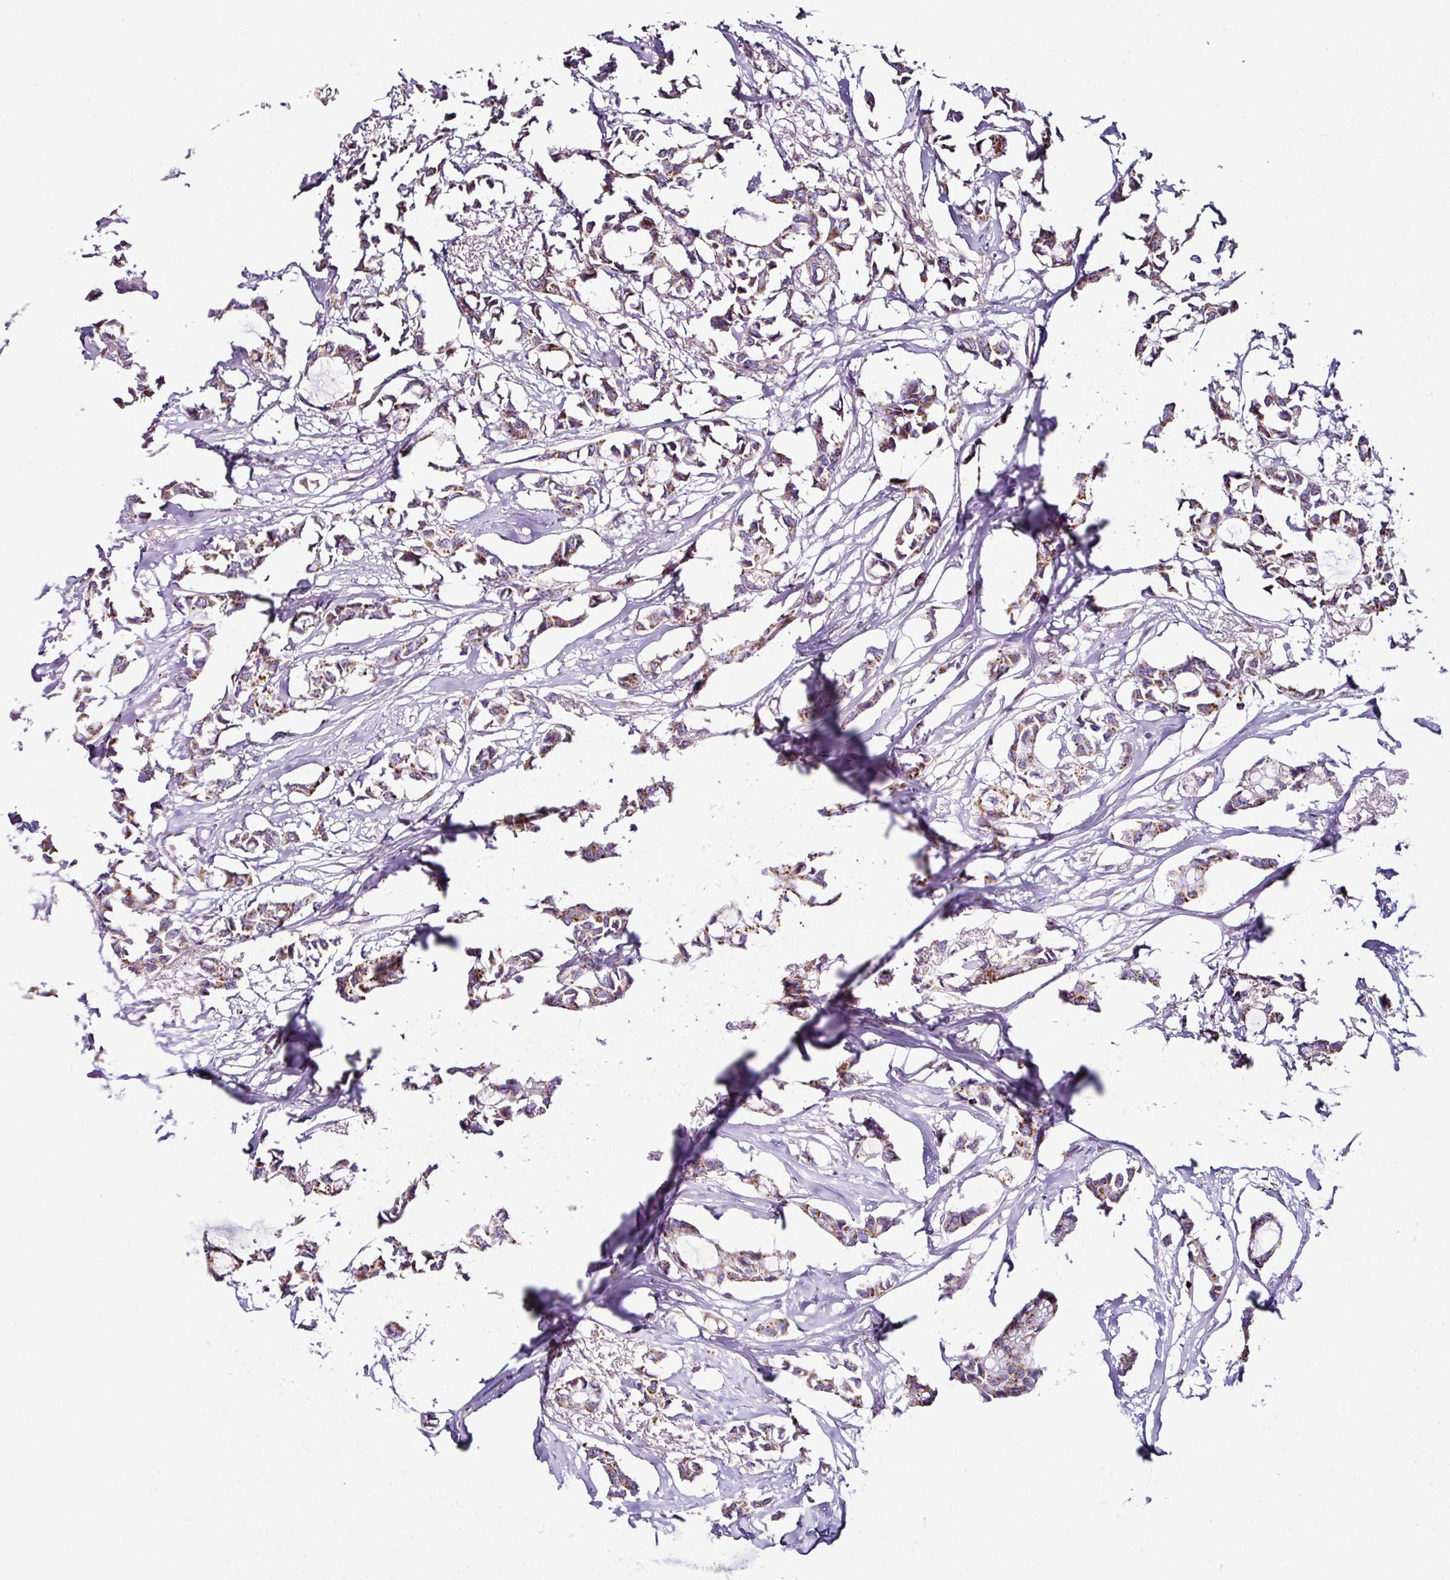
{"staining": {"intensity": "strong", "quantity": ">75%", "location": "cytoplasmic/membranous"}, "tissue": "breast cancer", "cell_type": "Tumor cells", "image_type": "cancer", "snomed": [{"axis": "morphology", "description": "Duct carcinoma"}, {"axis": "topography", "description": "Breast"}], "caption": "Immunohistochemical staining of breast cancer shows strong cytoplasmic/membranous protein staining in about >75% of tumor cells.", "gene": "DPAGT1", "patient": {"sex": "female", "age": 73}}